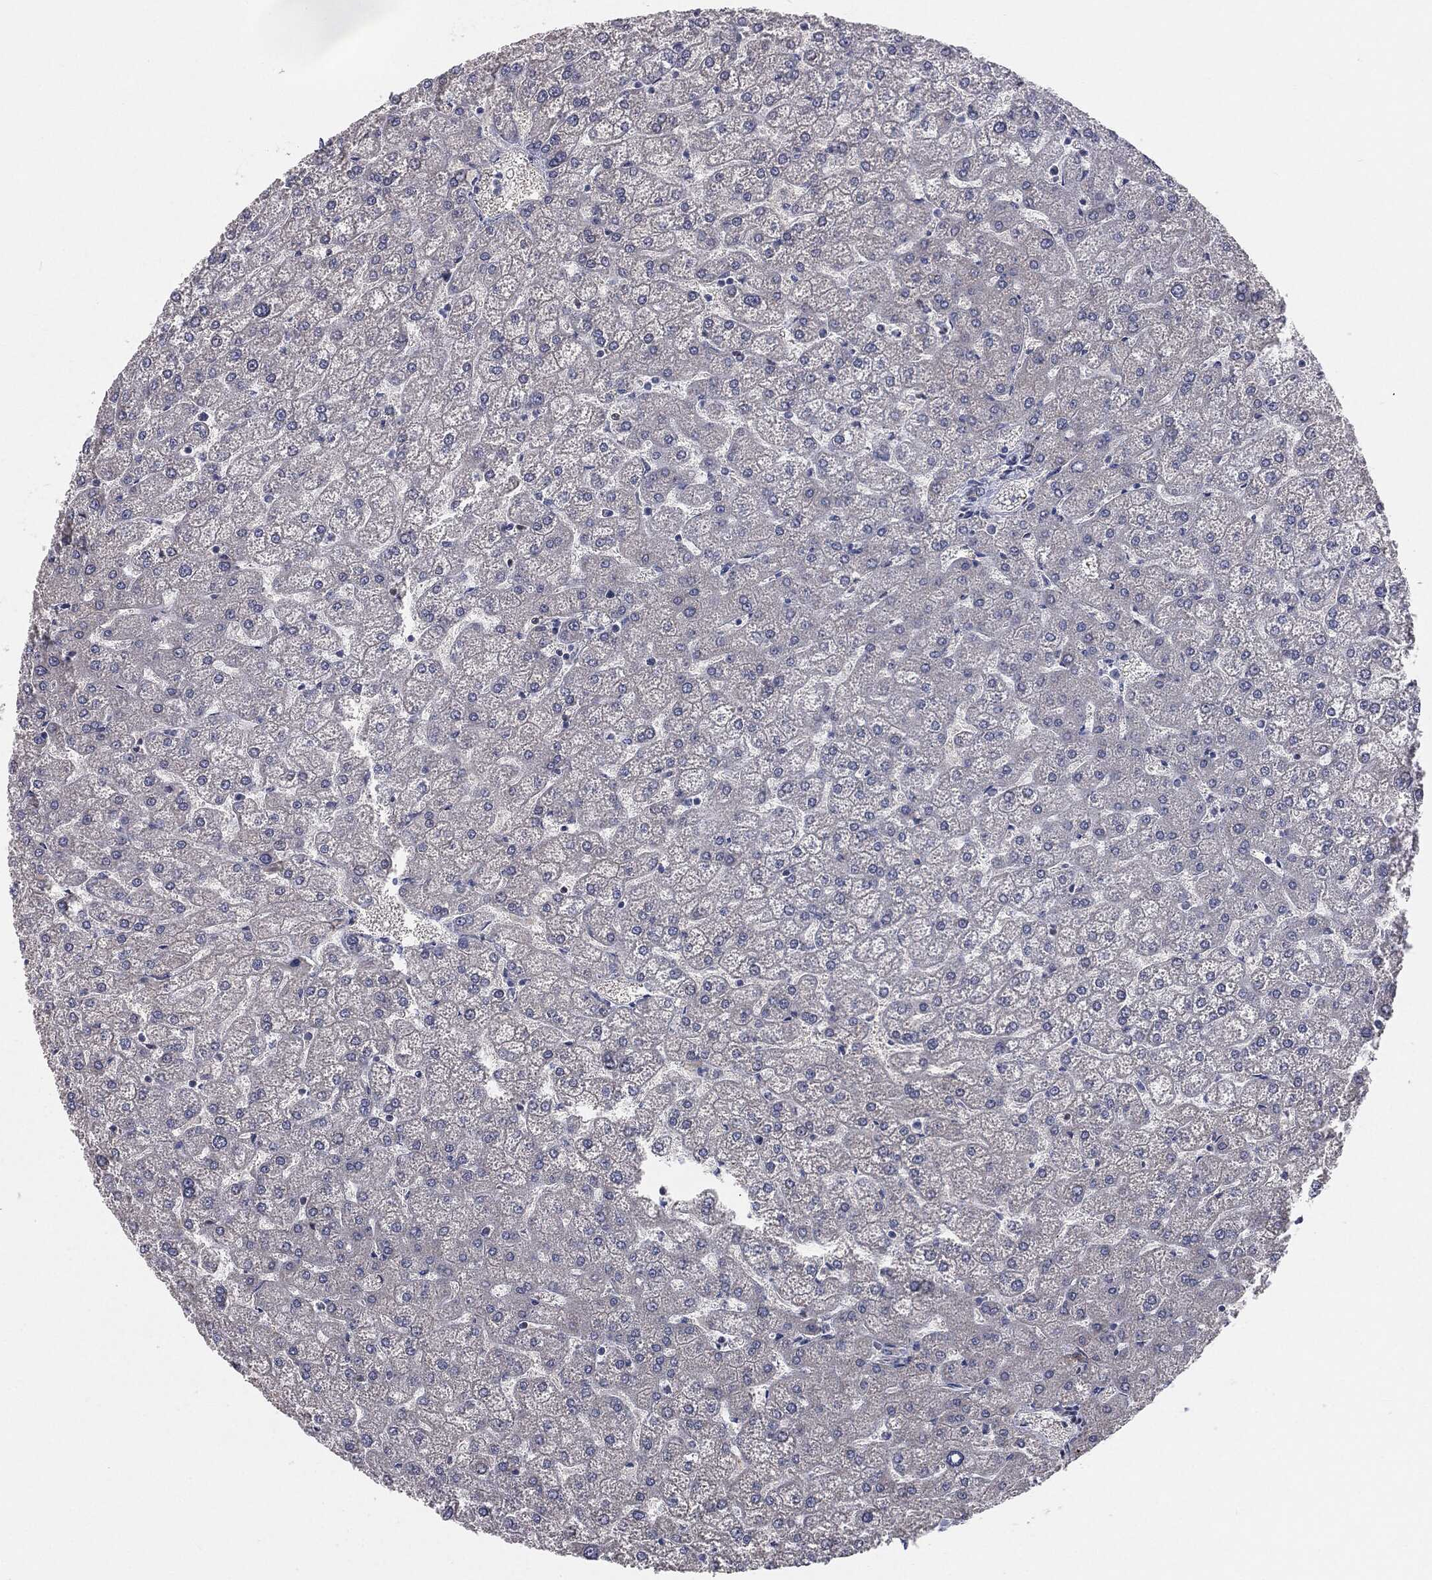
{"staining": {"intensity": "negative", "quantity": "none", "location": "none"}, "tissue": "liver", "cell_type": "Cholangiocytes", "image_type": "normal", "snomed": [{"axis": "morphology", "description": "Normal tissue, NOS"}, {"axis": "topography", "description": "Liver"}], "caption": "A histopathology image of liver stained for a protein shows no brown staining in cholangiocytes.", "gene": "DMKN", "patient": {"sex": "female", "age": 32}}